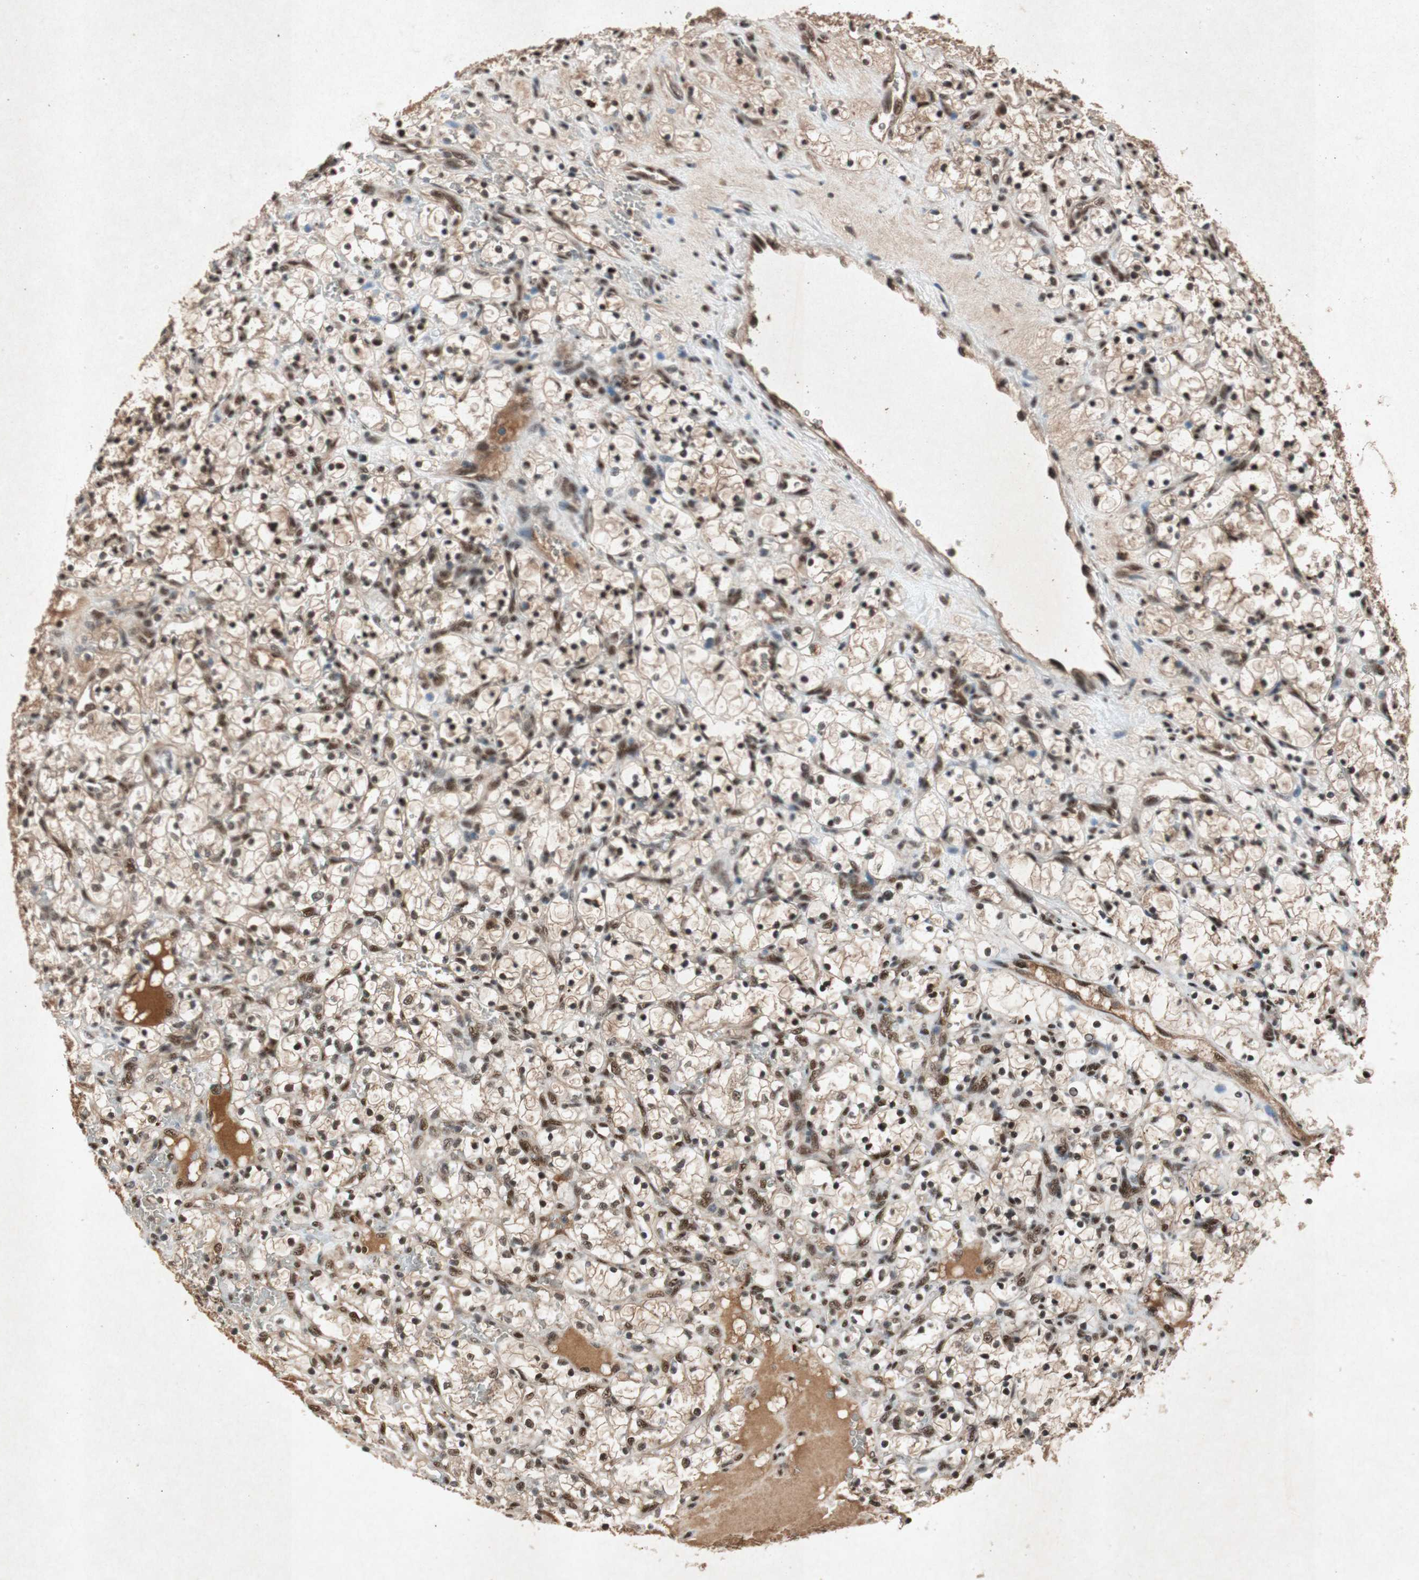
{"staining": {"intensity": "moderate", "quantity": ">75%", "location": "nuclear"}, "tissue": "renal cancer", "cell_type": "Tumor cells", "image_type": "cancer", "snomed": [{"axis": "morphology", "description": "Adenocarcinoma, NOS"}, {"axis": "topography", "description": "Kidney"}], "caption": "Moderate nuclear expression is appreciated in approximately >75% of tumor cells in renal cancer (adenocarcinoma).", "gene": "PML", "patient": {"sex": "female", "age": 69}}